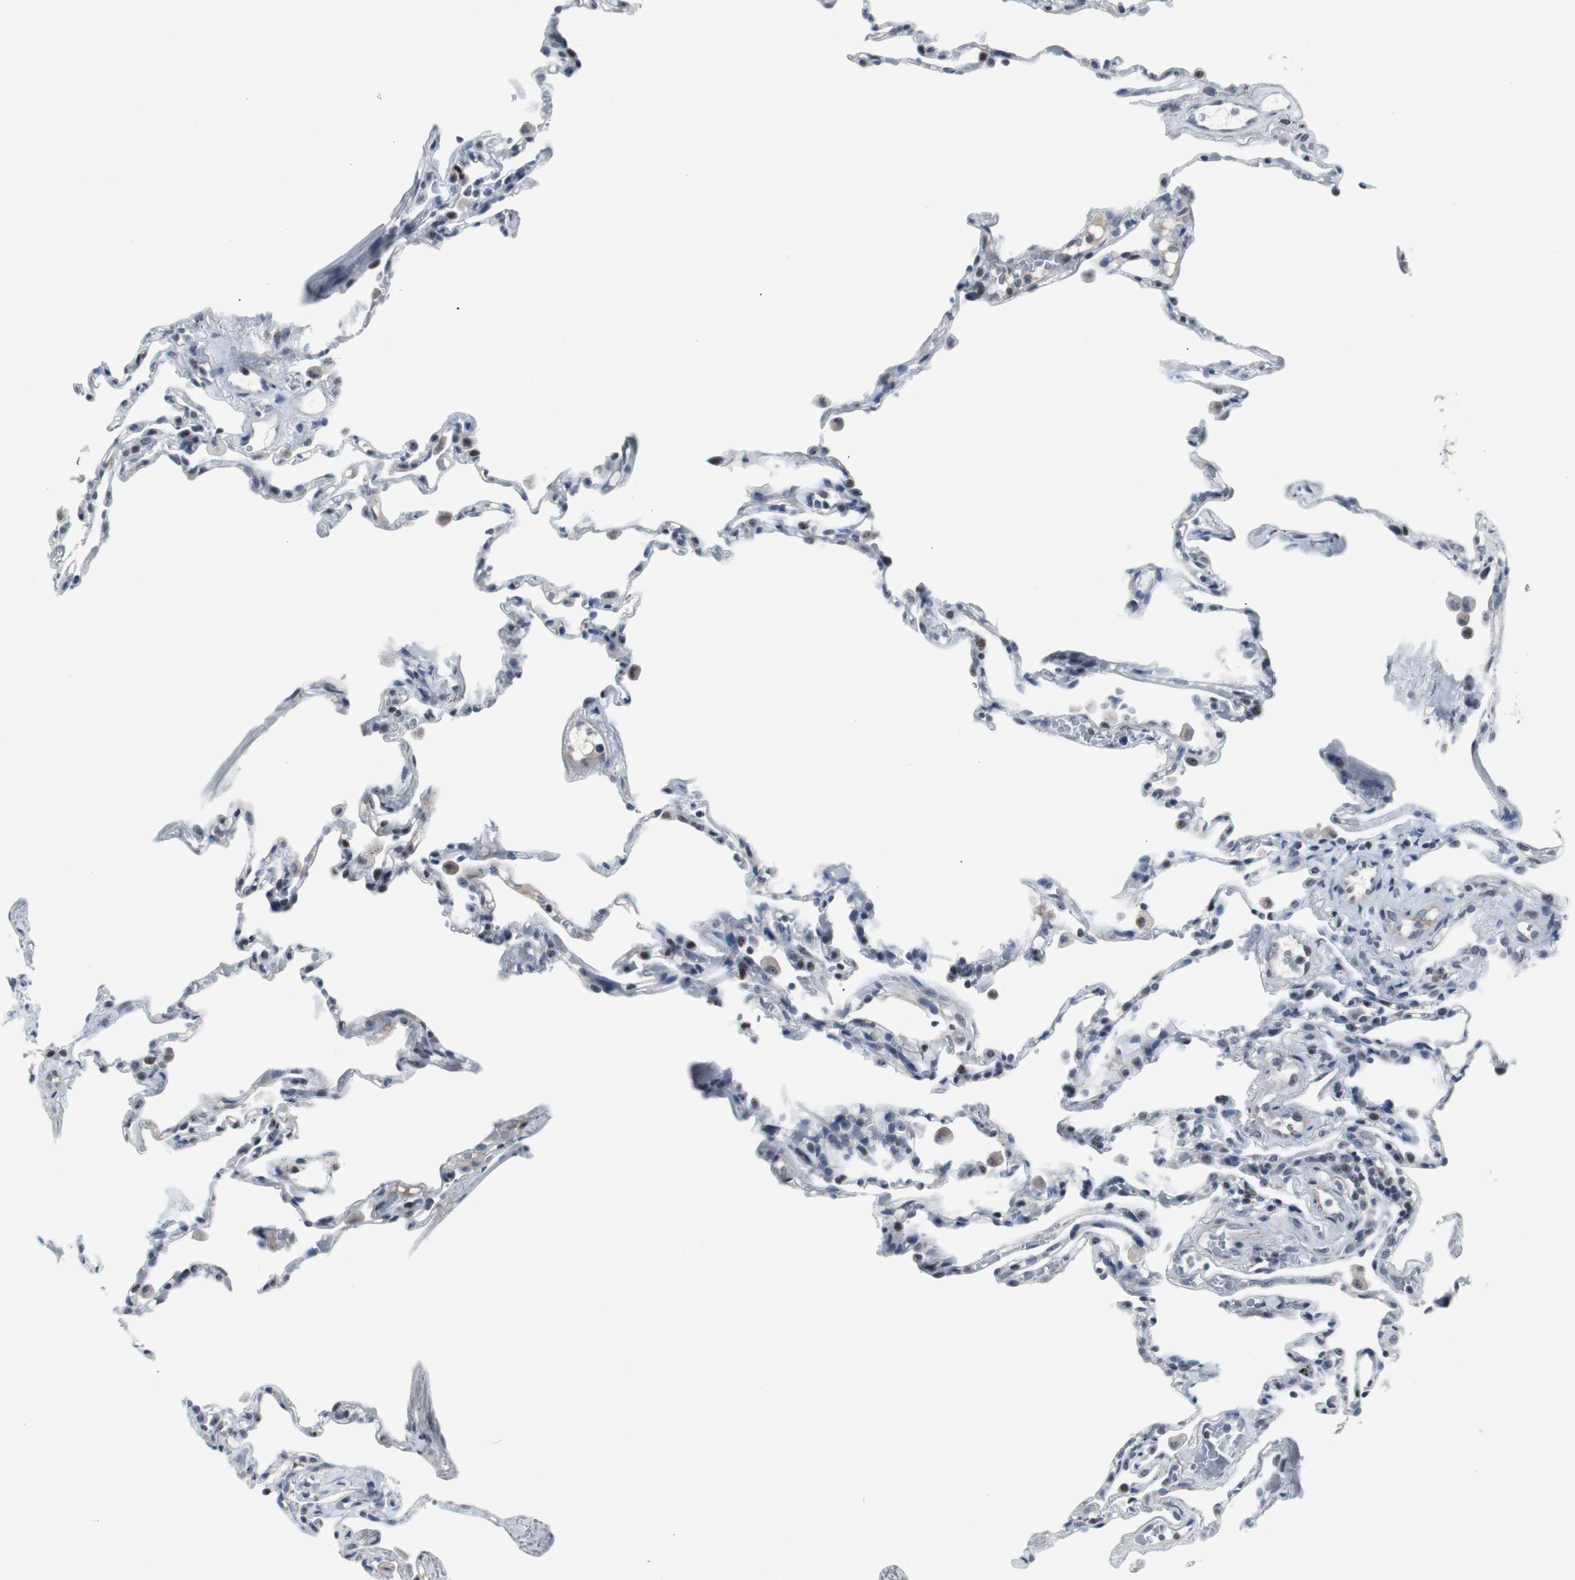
{"staining": {"intensity": "negative", "quantity": "none", "location": "none"}, "tissue": "lung", "cell_type": "Alveolar cells", "image_type": "normal", "snomed": [{"axis": "morphology", "description": "Normal tissue, NOS"}, {"axis": "topography", "description": "Lung"}], "caption": "Lung was stained to show a protein in brown. There is no significant positivity in alveolar cells. (Immunohistochemistry (ihc), brightfield microscopy, high magnification).", "gene": "DOK1", "patient": {"sex": "male", "age": 59}}